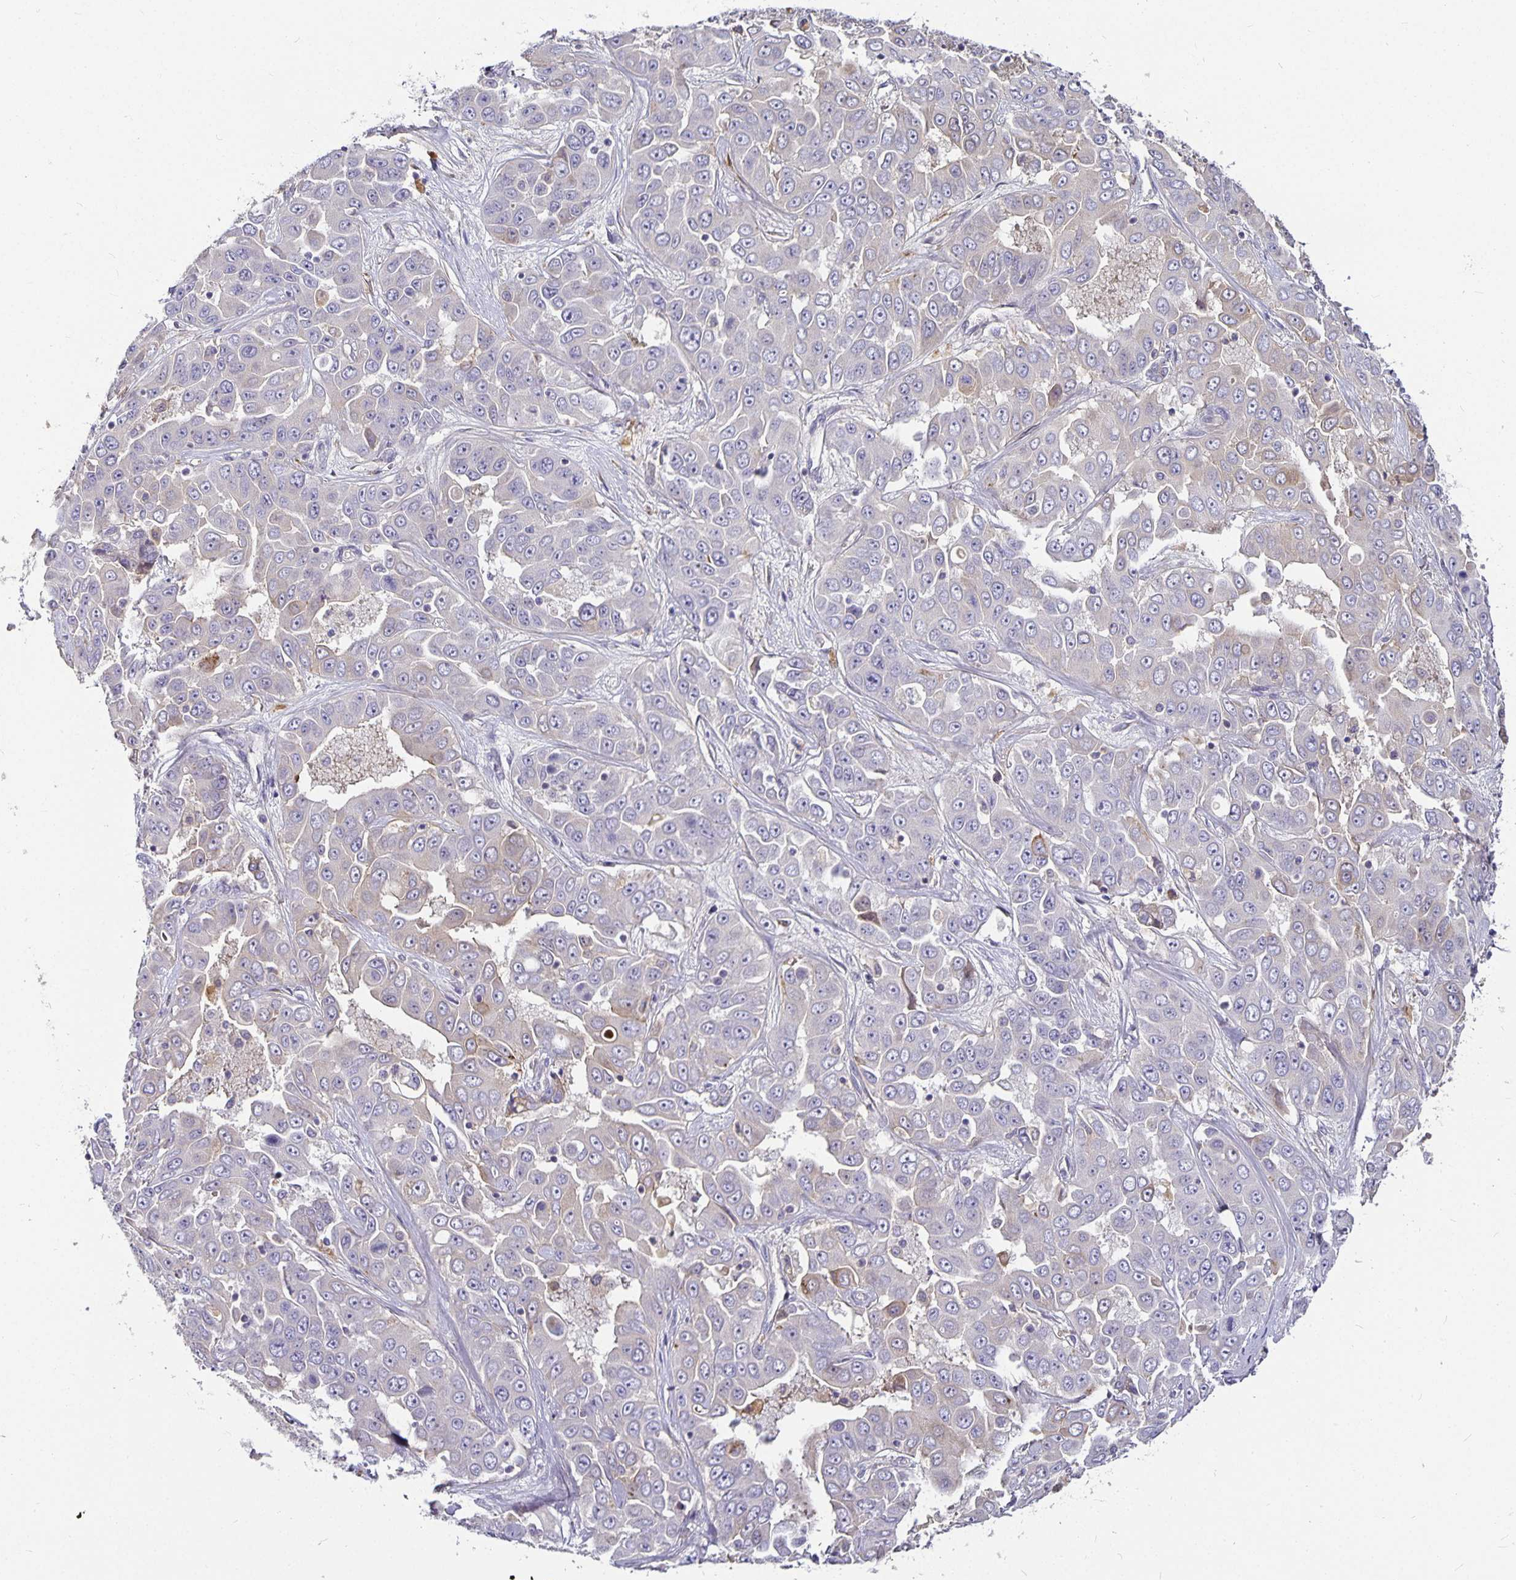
{"staining": {"intensity": "weak", "quantity": "<25%", "location": "cytoplasmic/membranous"}, "tissue": "liver cancer", "cell_type": "Tumor cells", "image_type": "cancer", "snomed": [{"axis": "morphology", "description": "Cholangiocarcinoma"}, {"axis": "topography", "description": "Liver"}], "caption": "Immunohistochemistry (IHC) of human cholangiocarcinoma (liver) demonstrates no positivity in tumor cells.", "gene": "CA12", "patient": {"sex": "female", "age": 52}}